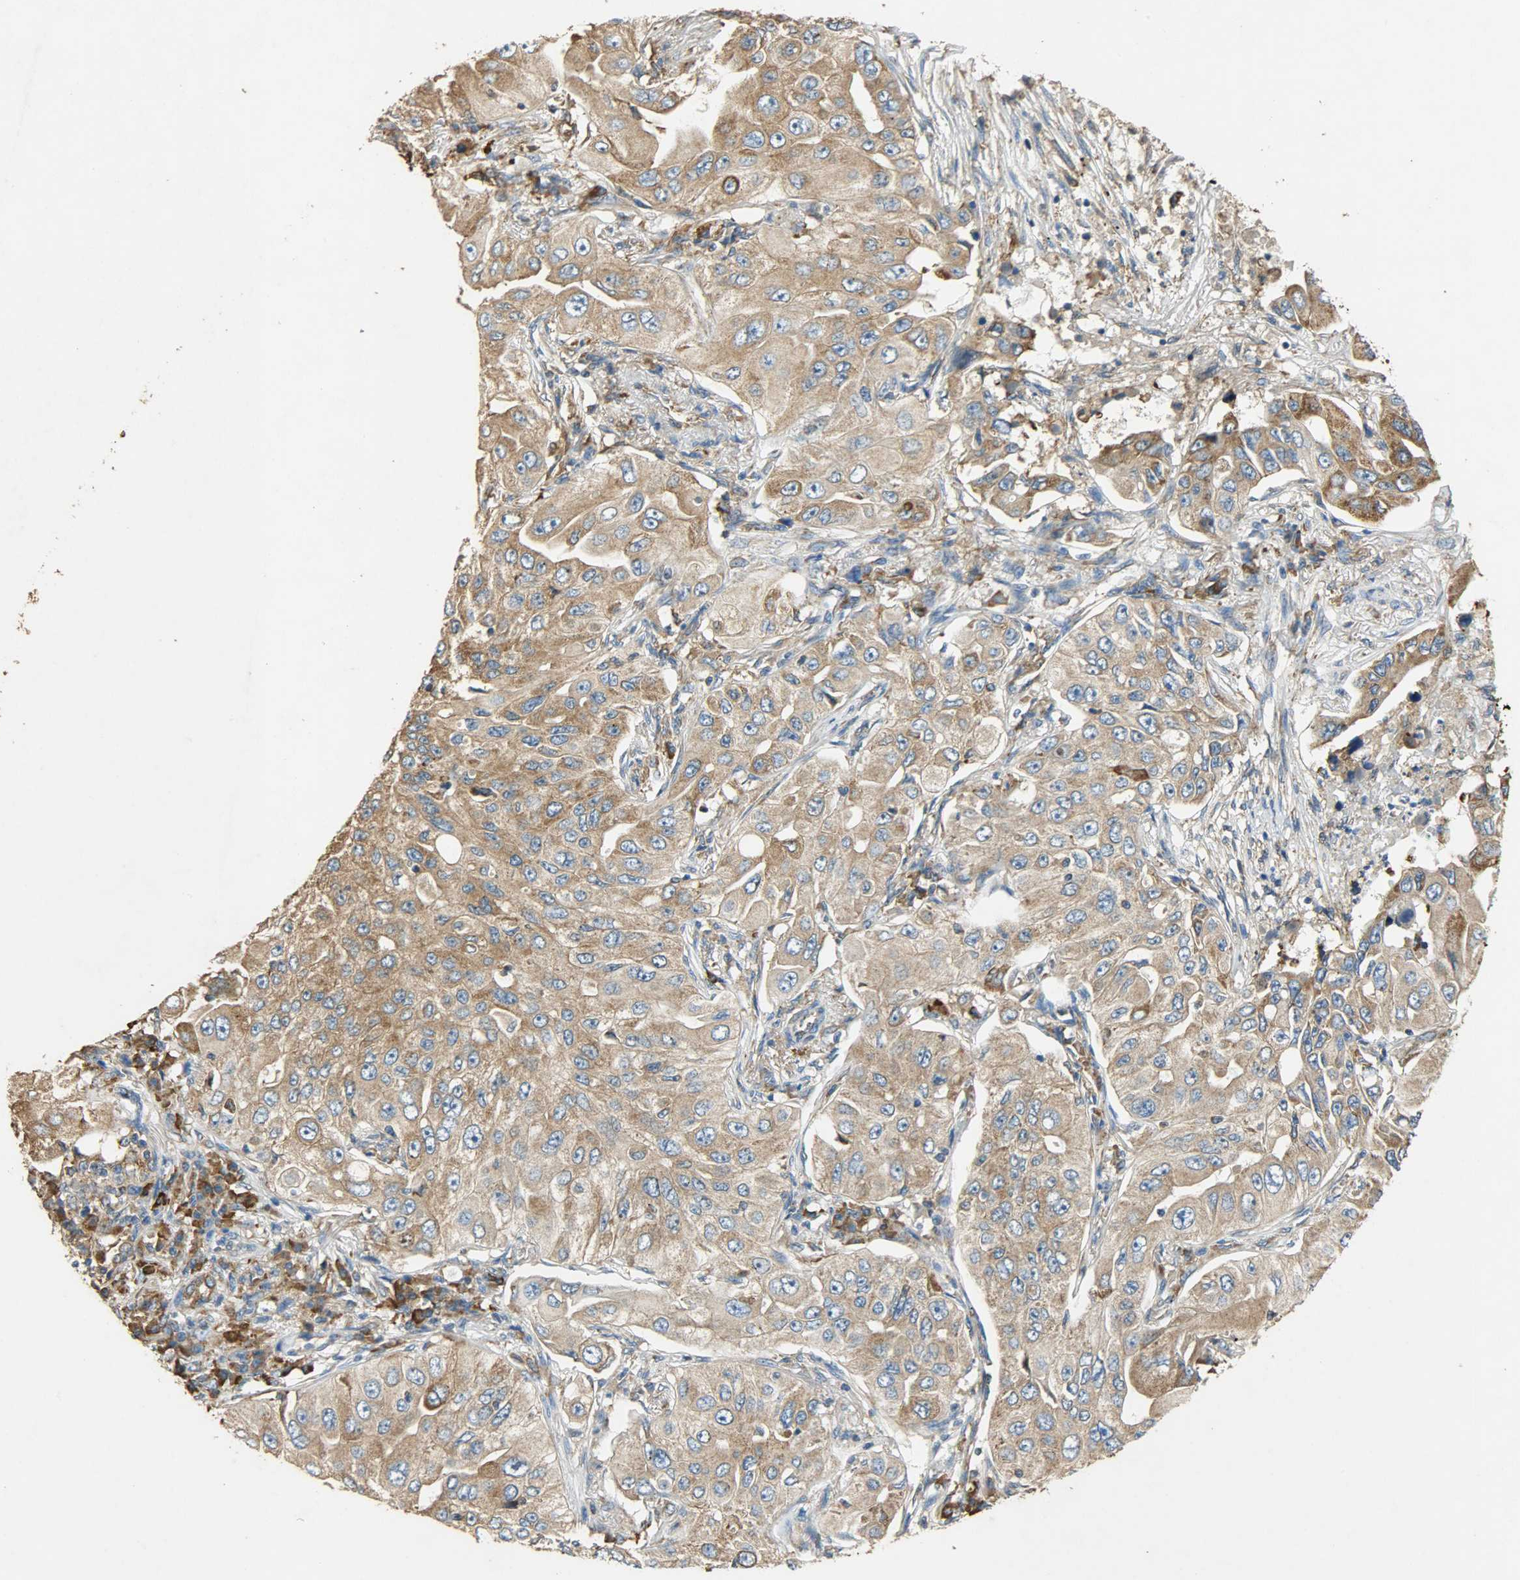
{"staining": {"intensity": "moderate", "quantity": ">75%", "location": "cytoplasmic/membranous"}, "tissue": "lung cancer", "cell_type": "Tumor cells", "image_type": "cancer", "snomed": [{"axis": "morphology", "description": "Adenocarcinoma, NOS"}, {"axis": "topography", "description": "Lung"}], "caption": "Immunohistochemistry (IHC) of lung cancer (adenocarcinoma) shows medium levels of moderate cytoplasmic/membranous expression in approximately >75% of tumor cells.", "gene": "HSPA5", "patient": {"sex": "male", "age": 84}}